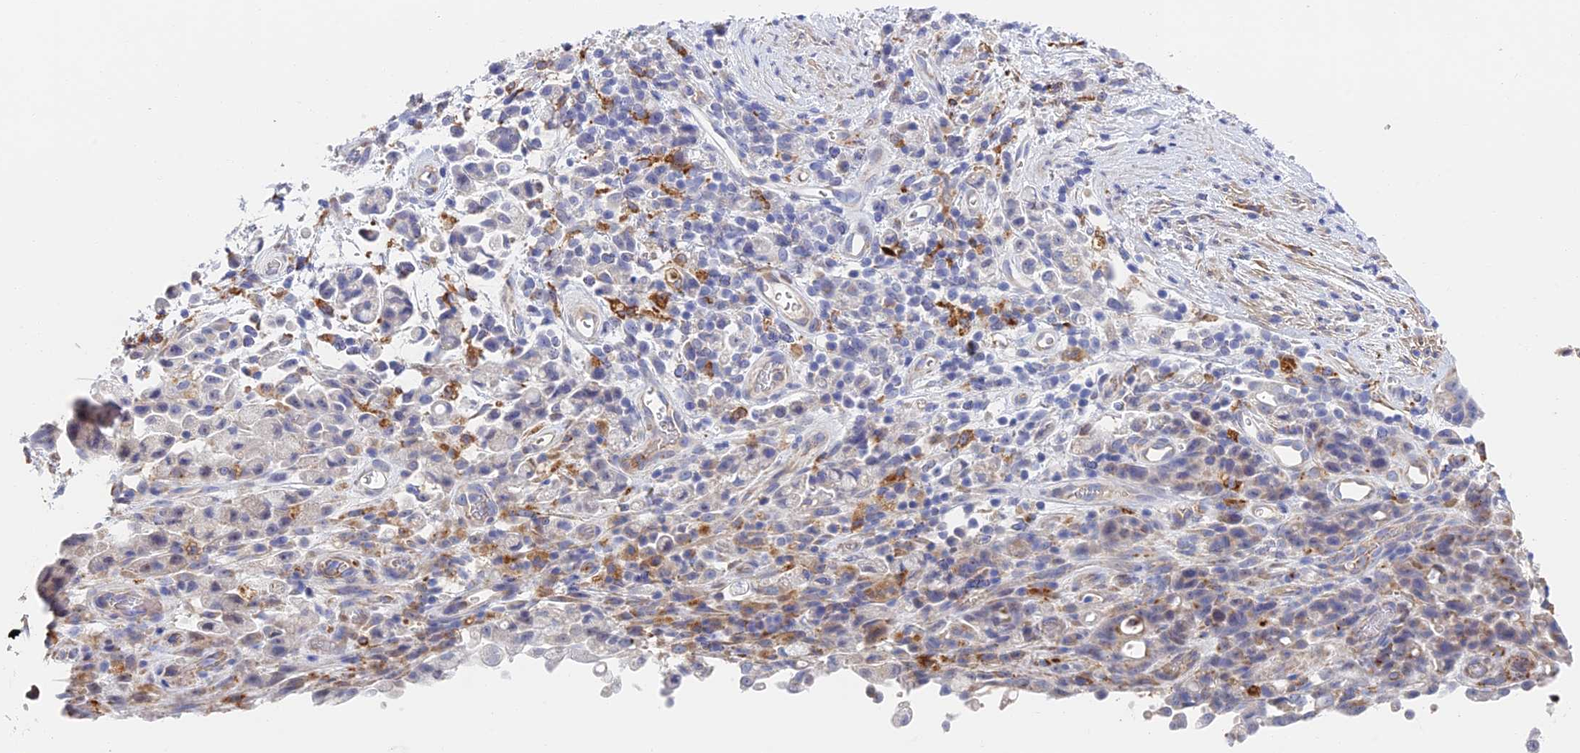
{"staining": {"intensity": "moderate", "quantity": "<25%", "location": "cytoplasmic/membranous"}, "tissue": "stomach cancer", "cell_type": "Tumor cells", "image_type": "cancer", "snomed": [{"axis": "morphology", "description": "Adenocarcinoma, NOS"}, {"axis": "topography", "description": "Stomach"}], "caption": "Tumor cells show moderate cytoplasmic/membranous positivity in about <25% of cells in stomach cancer (adenocarcinoma).", "gene": "RPGRIP1L", "patient": {"sex": "female", "age": 60}}